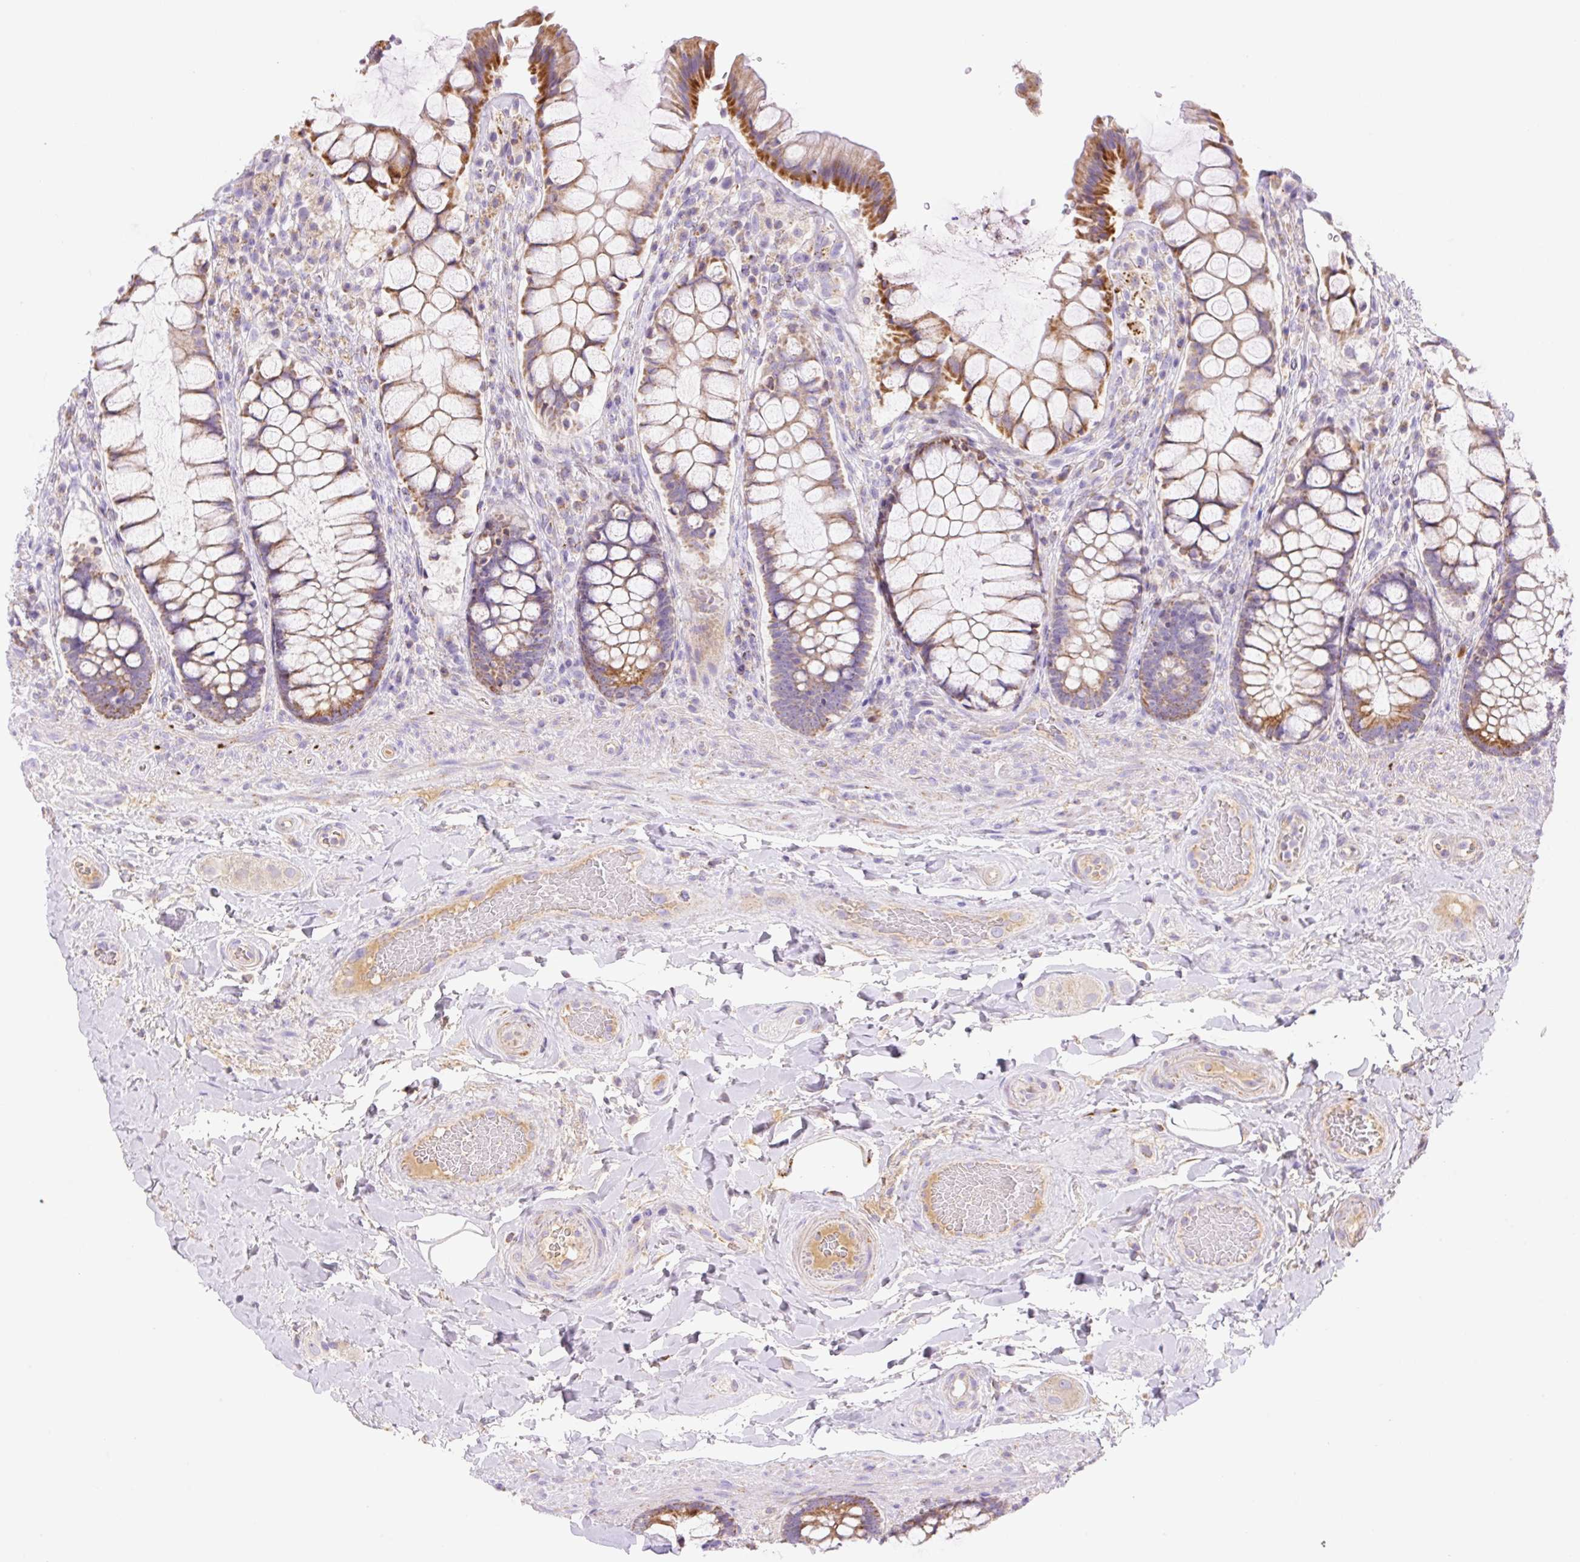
{"staining": {"intensity": "strong", "quantity": "25%-75%", "location": "cytoplasmic/membranous"}, "tissue": "rectum", "cell_type": "Glandular cells", "image_type": "normal", "snomed": [{"axis": "morphology", "description": "Normal tissue, NOS"}, {"axis": "topography", "description": "Rectum"}], "caption": "The micrograph exhibits staining of normal rectum, revealing strong cytoplasmic/membranous protein positivity (brown color) within glandular cells.", "gene": "ETNK2", "patient": {"sex": "female", "age": 58}}